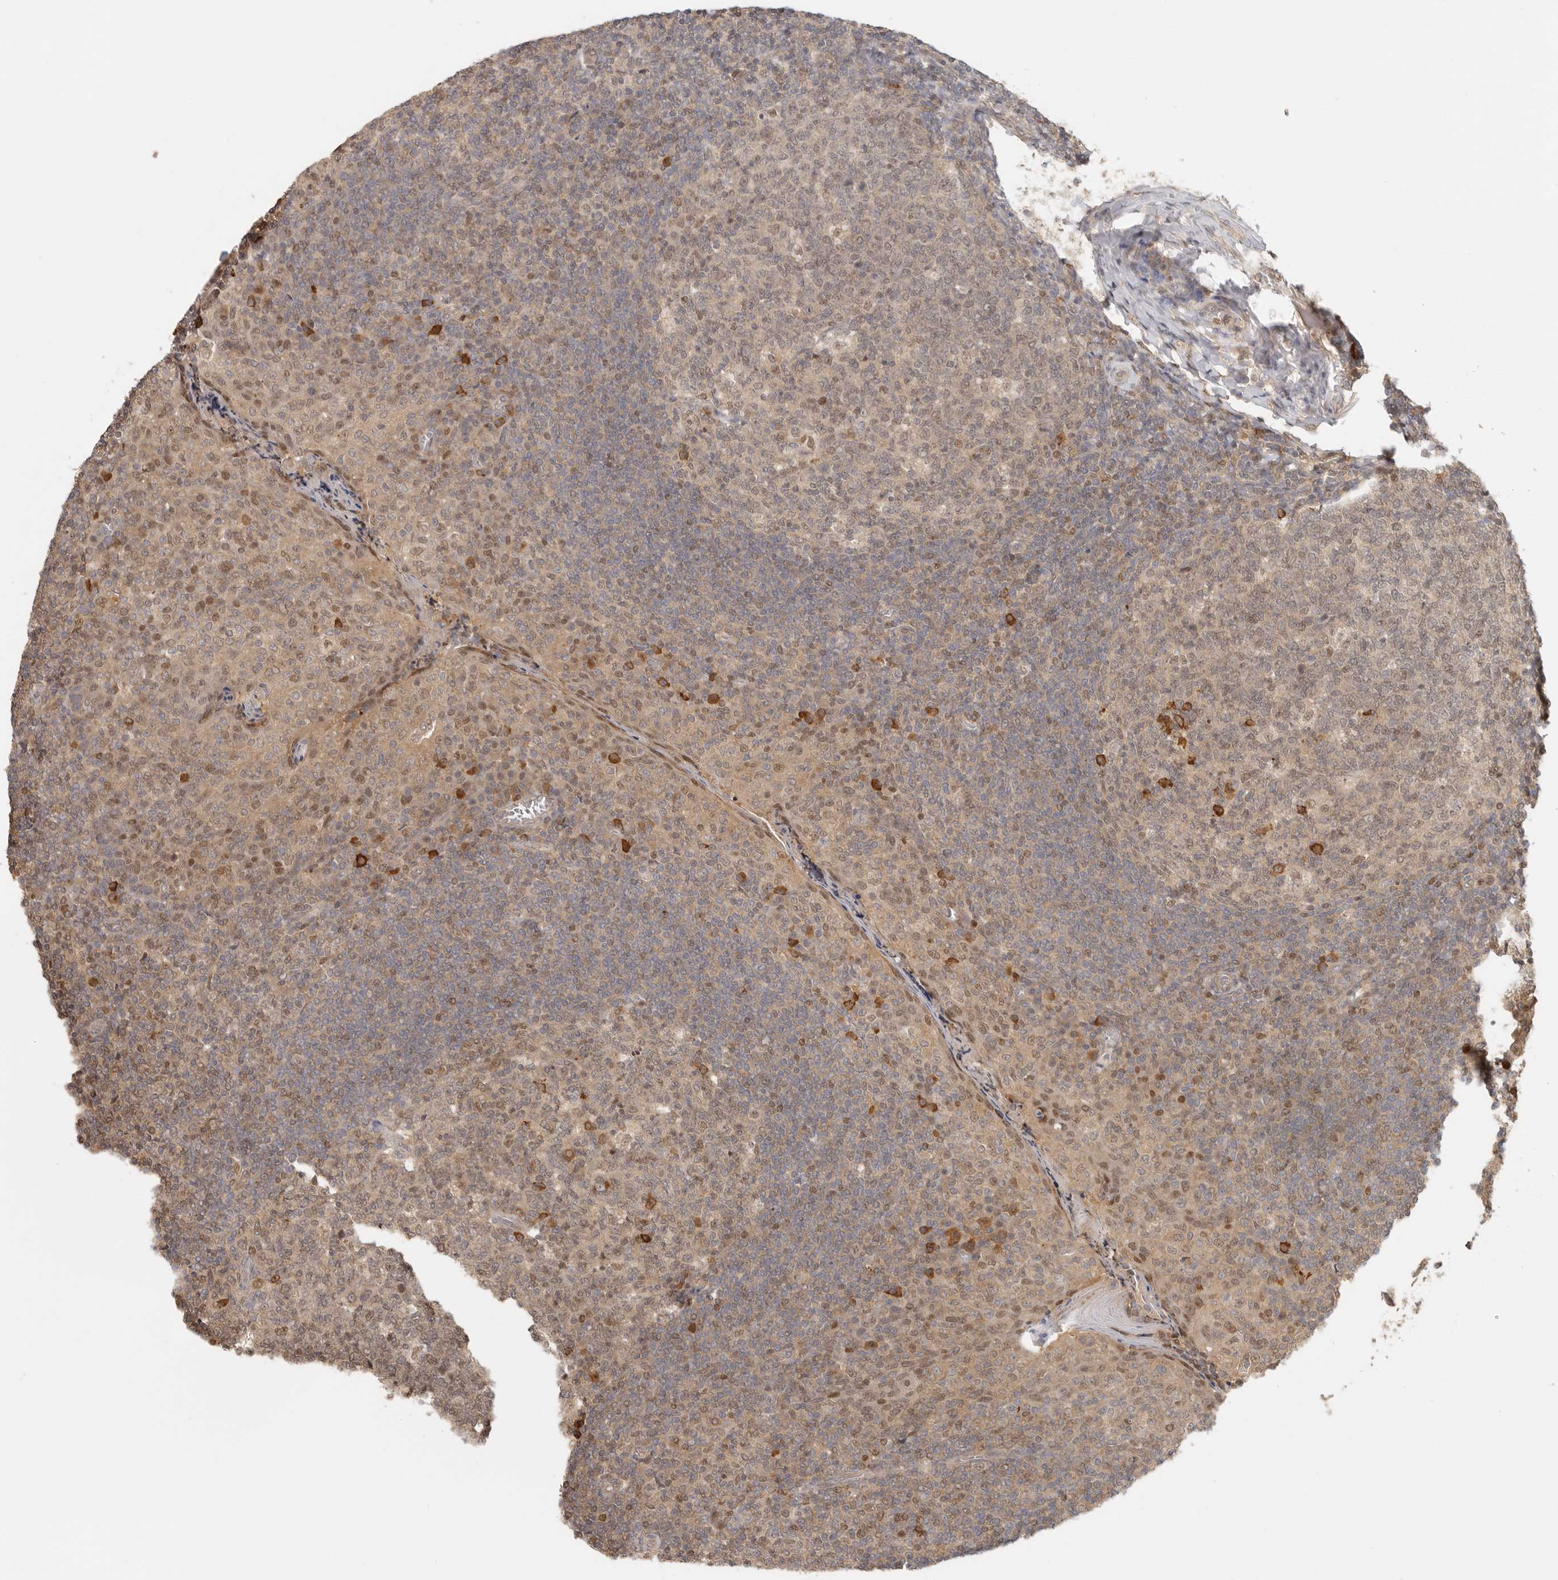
{"staining": {"intensity": "moderate", "quantity": "25%-75%", "location": "cytoplasmic/membranous,nuclear"}, "tissue": "tonsil", "cell_type": "Germinal center cells", "image_type": "normal", "snomed": [{"axis": "morphology", "description": "Normal tissue, NOS"}, {"axis": "topography", "description": "Tonsil"}], "caption": "Immunohistochemical staining of normal tonsil demonstrates moderate cytoplasmic/membranous,nuclear protein staining in about 25%-75% of germinal center cells. (IHC, brightfield microscopy, high magnification).", "gene": "PSMA5", "patient": {"sex": "female", "age": 19}}